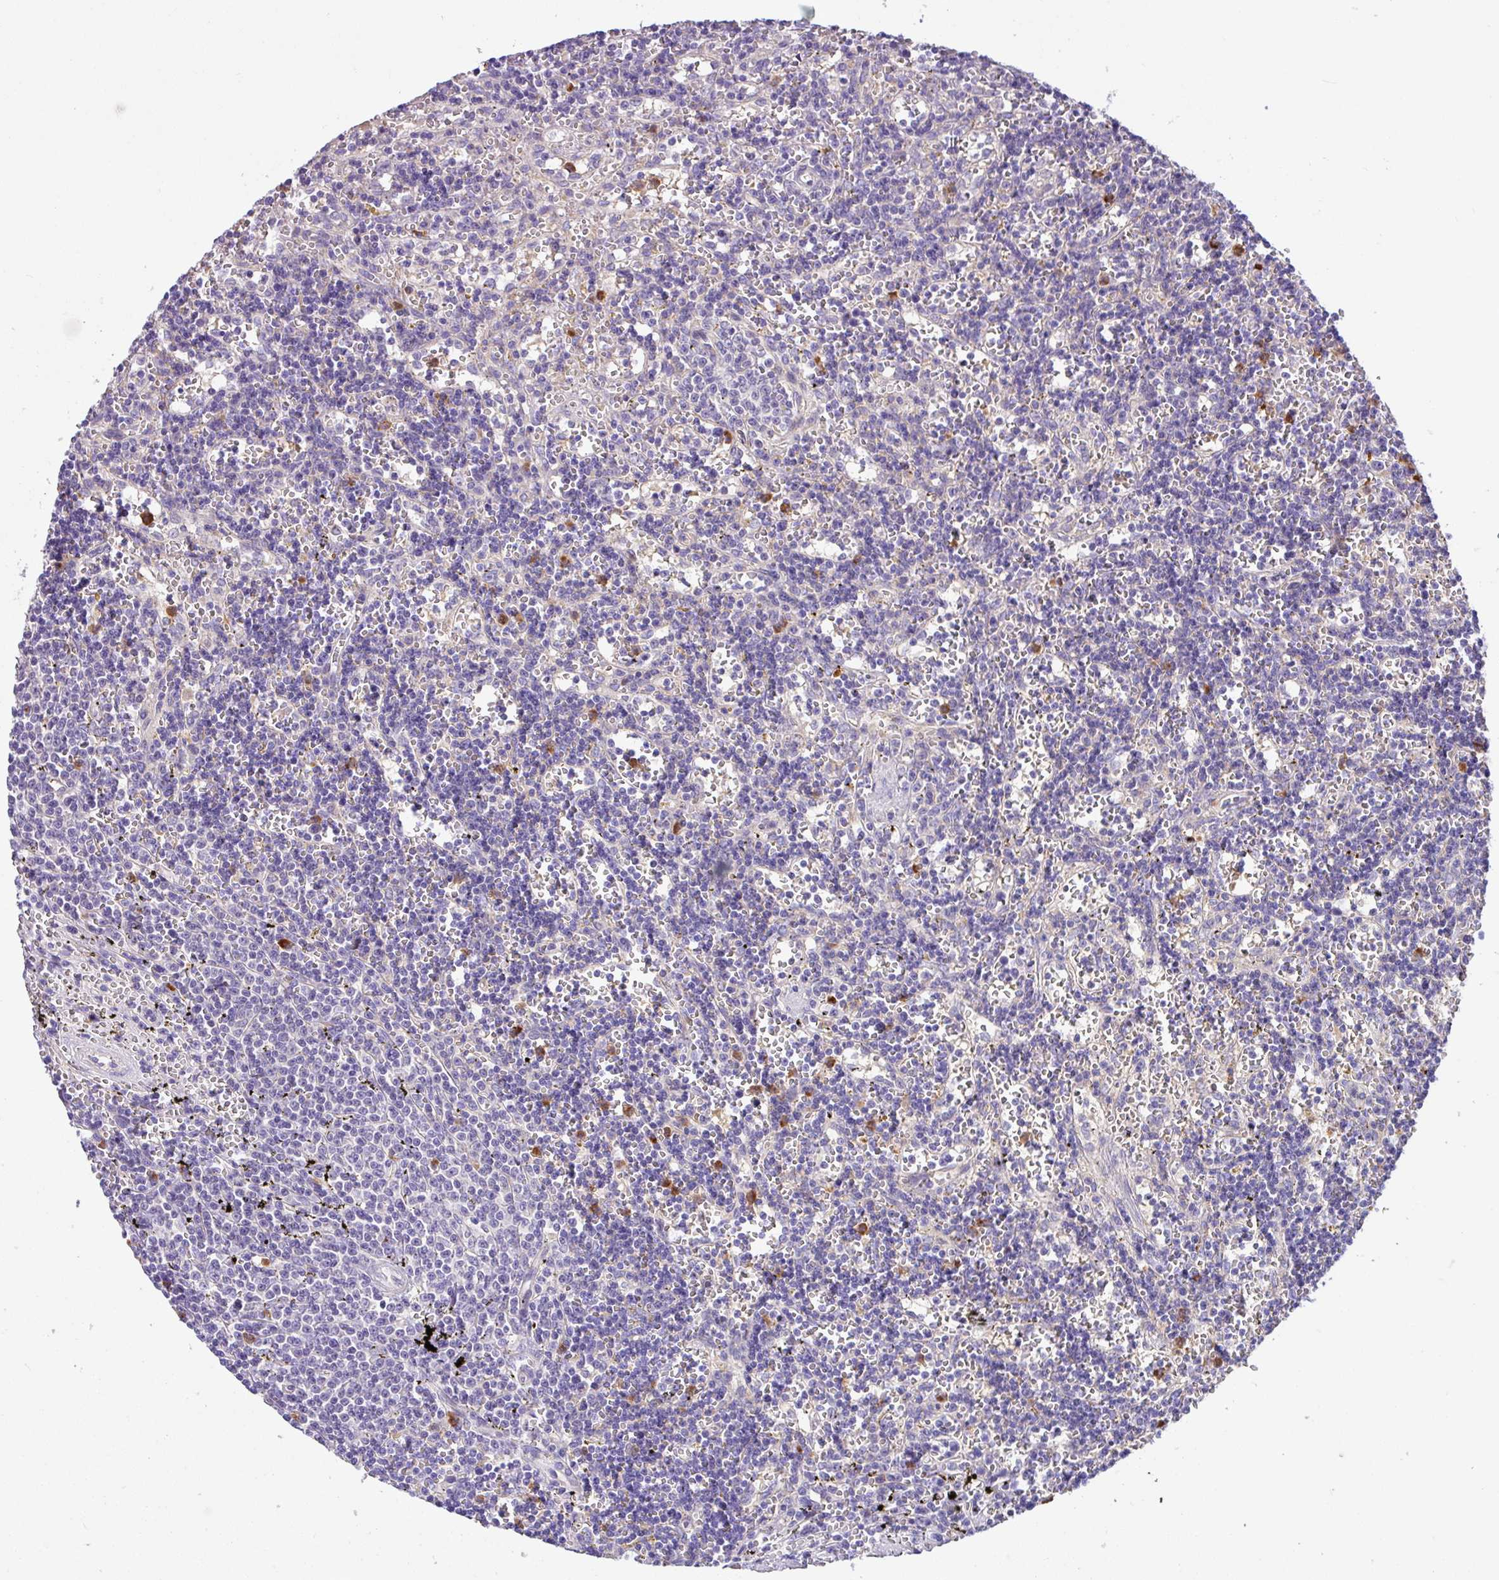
{"staining": {"intensity": "negative", "quantity": "none", "location": "none"}, "tissue": "lymphoma", "cell_type": "Tumor cells", "image_type": "cancer", "snomed": [{"axis": "morphology", "description": "Malignant lymphoma, non-Hodgkin's type, Low grade"}, {"axis": "topography", "description": "Spleen"}], "caption": "A photomicrograph of human lymphoma is negative for staining in tumor cells.", "gene": "CRISP3", "patient": {"sex": "male", "age": 60}}